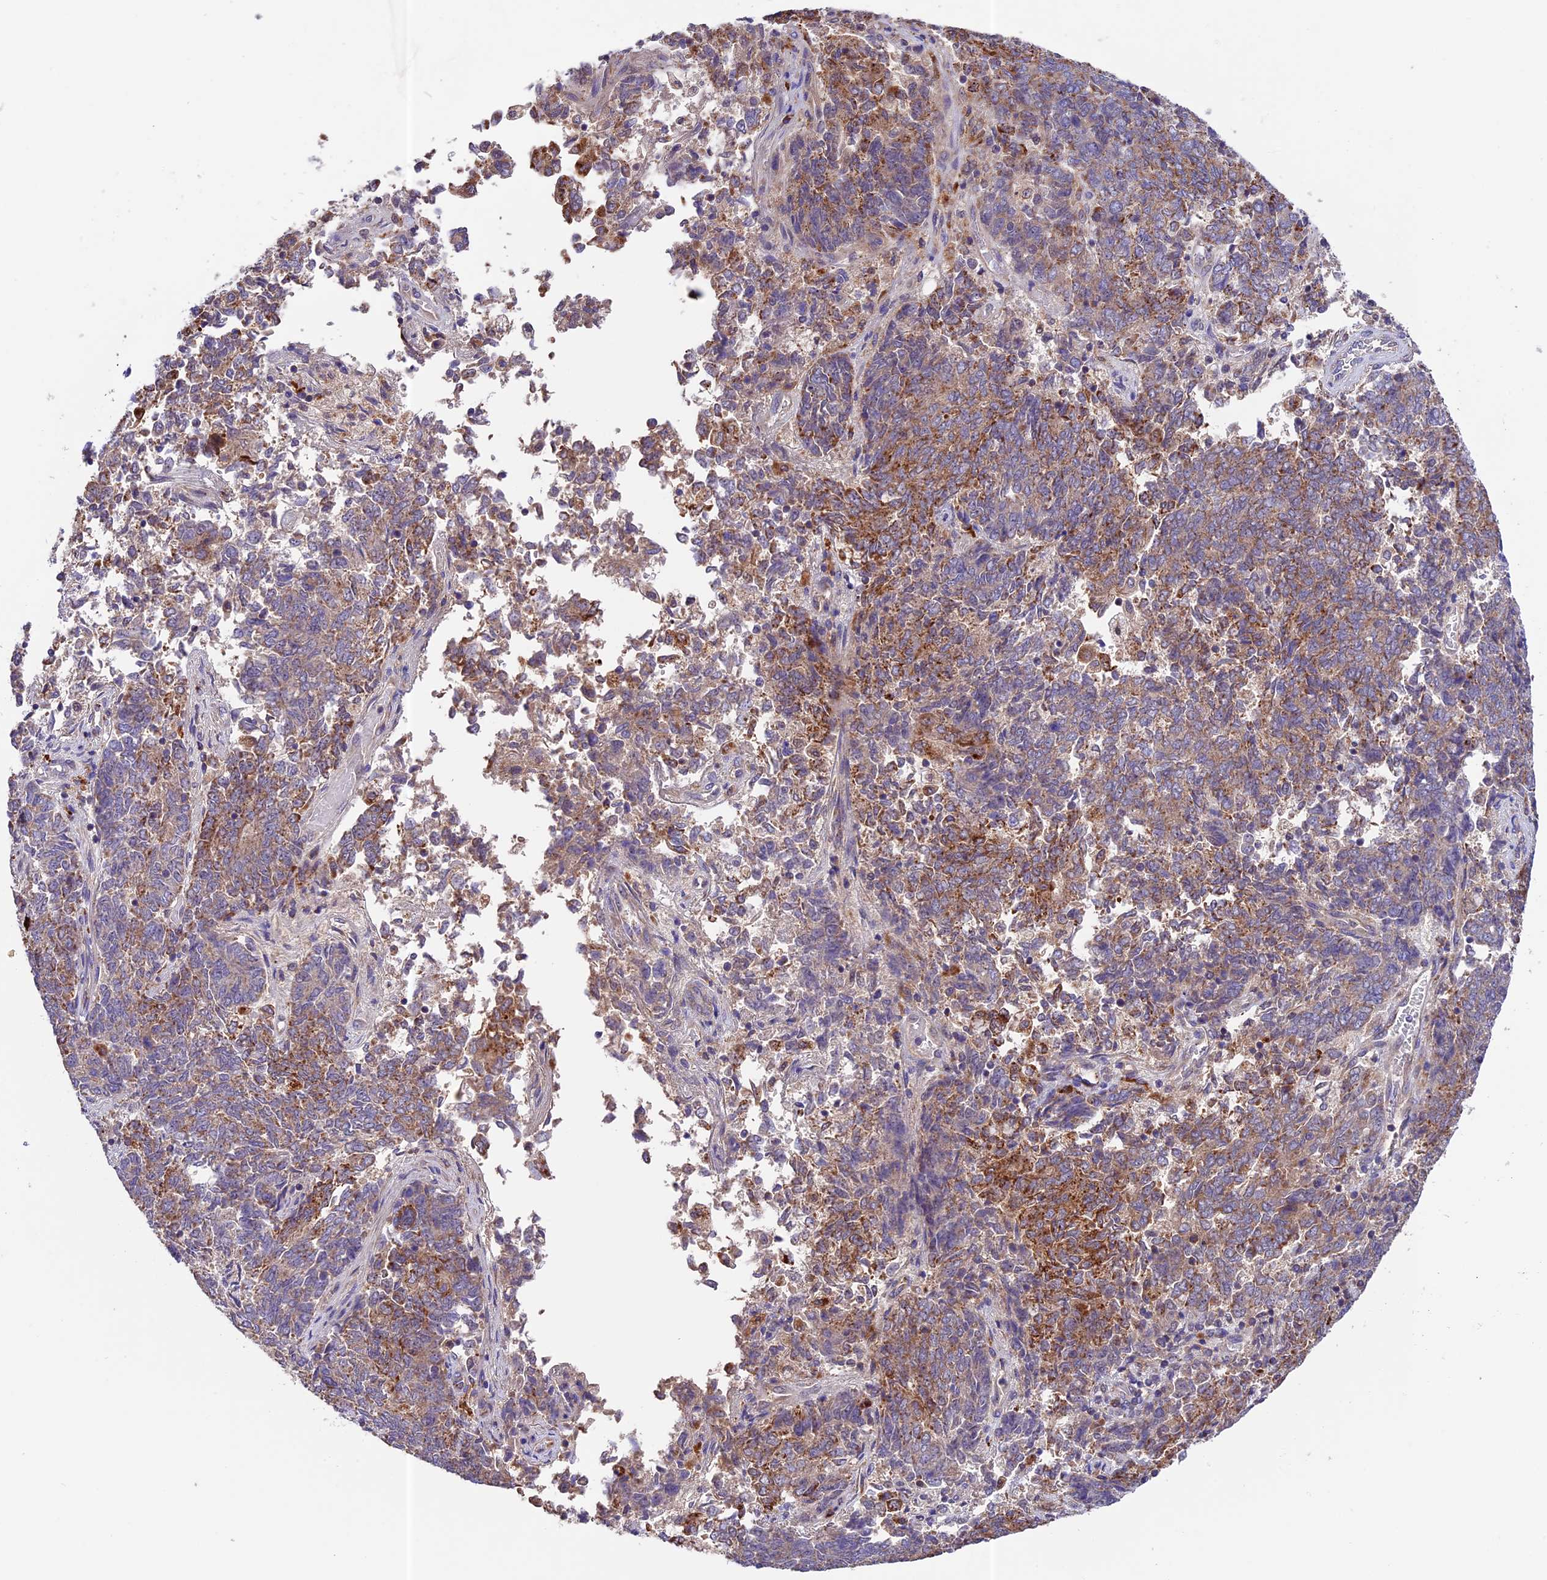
{"staining": {"intensity": "moderate", "quantity": "25%-75%", "location": "cytoplasmic/membranous"}, "tissue": "endometrial cancer", "cell_type": "Tumor cells", "image_type": "cancer", "snomed": [{"axis": "morphology", "description": "Adenocarcinoma, NOS"}, {"axis": "topography", "description": "Endometrium"}], "caption": "Human endometrial adenocarcinoma stained with a brown dye exhibits moderate cytoplasmic/membranous positive positivity in approximately 25%-75% of tumor cells.", "gene": "METTL22", "patient": {"sex": "female", "age": 80}}